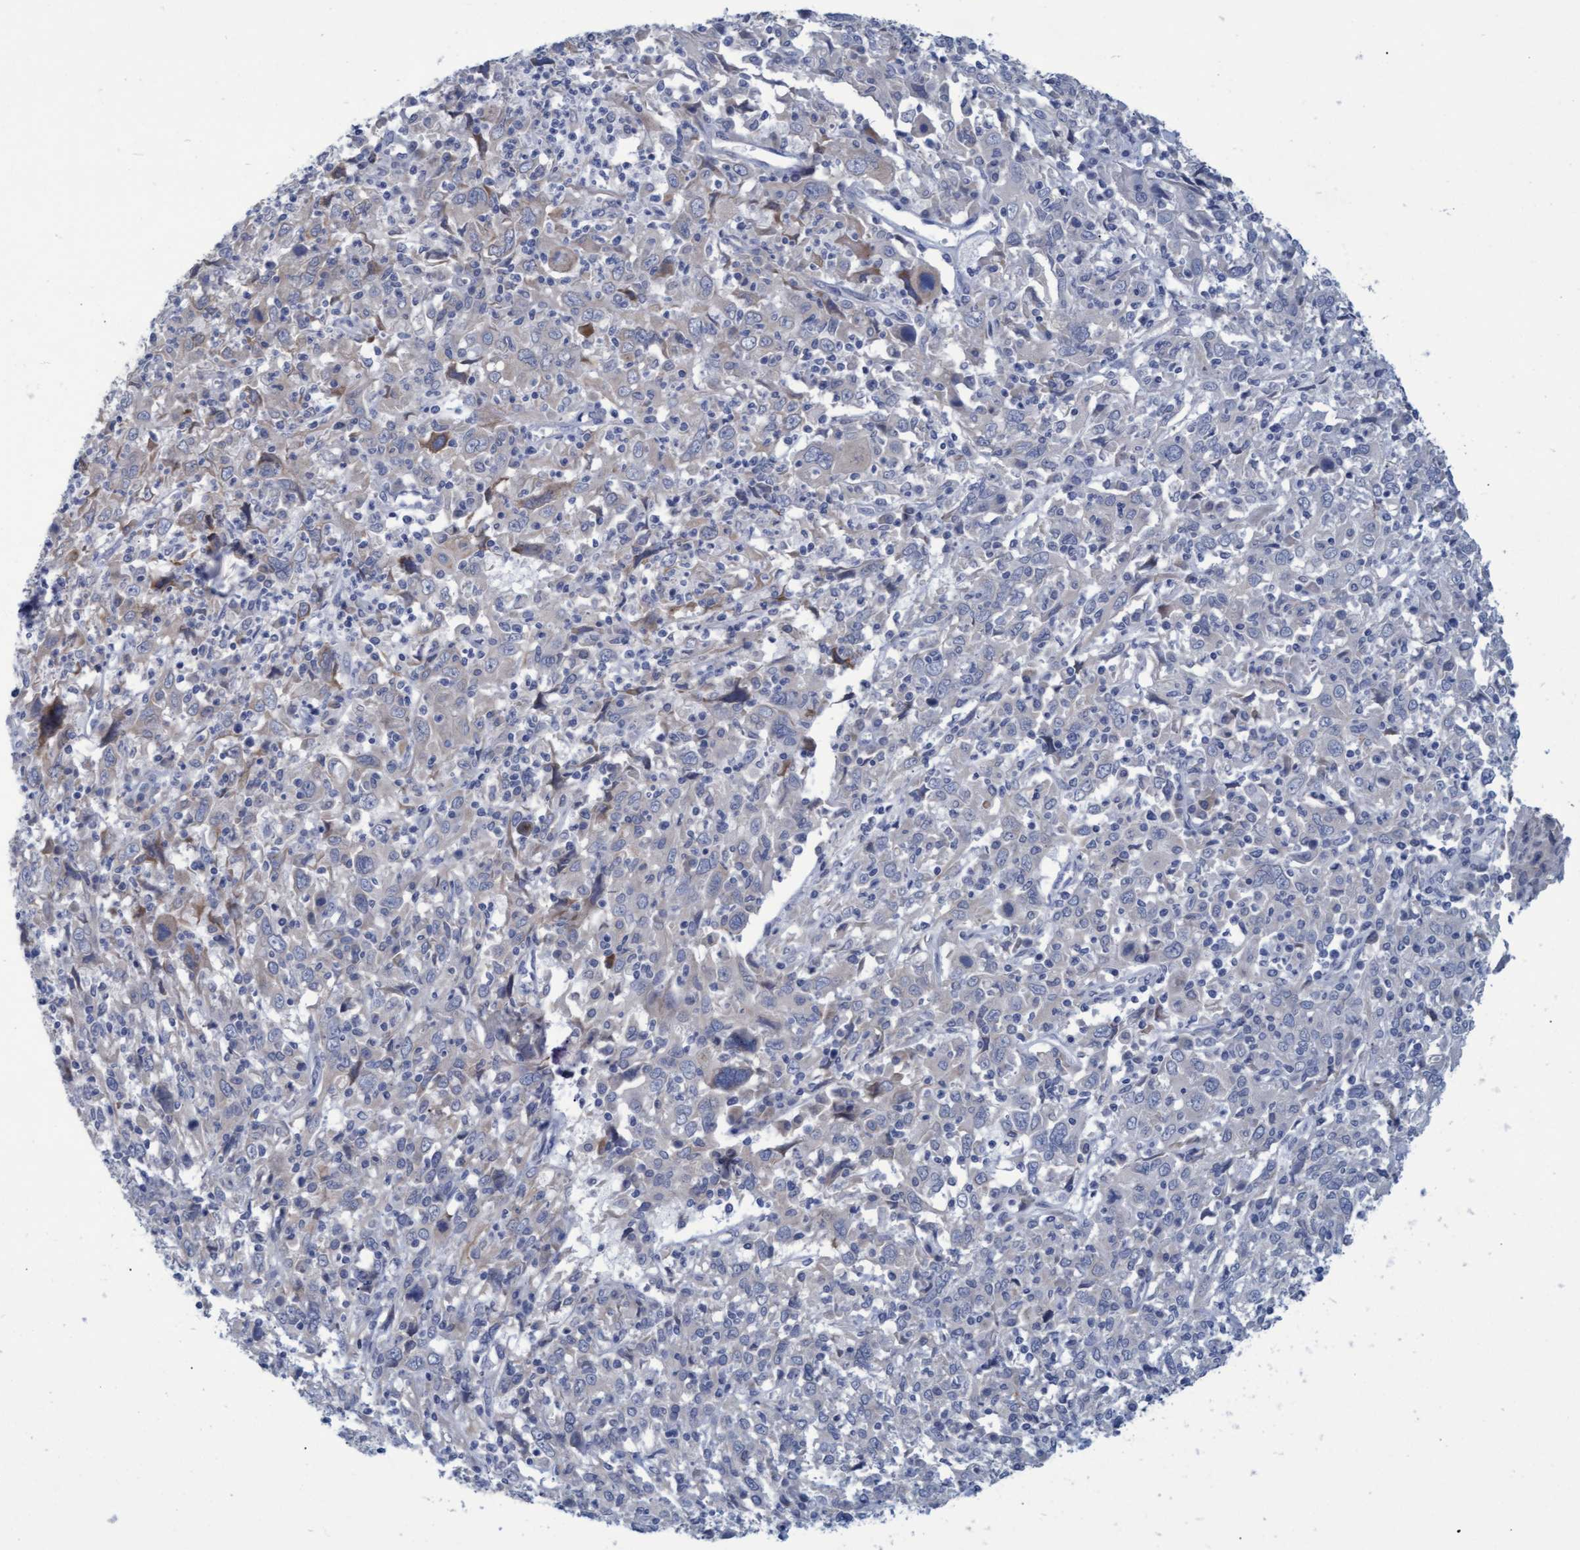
{"staining": {"intensity": "negative", "quantity": "none", "location": "none"}, "tissue": "cervical cancer", "cell_type": "Tumor cells", "image_type": "cancer", "snomed": [{"axis": "morphology", "description": "Squamous cell carcinoma, NOS"}, {"axis": "topography", "description": "Cervix"}], "caption": "Tumor cells are negative for protein expression in human squamous cell carcinoma (cervical).", "gene": "SSTR3", "patient": {"sex": "female", "age": 46}}